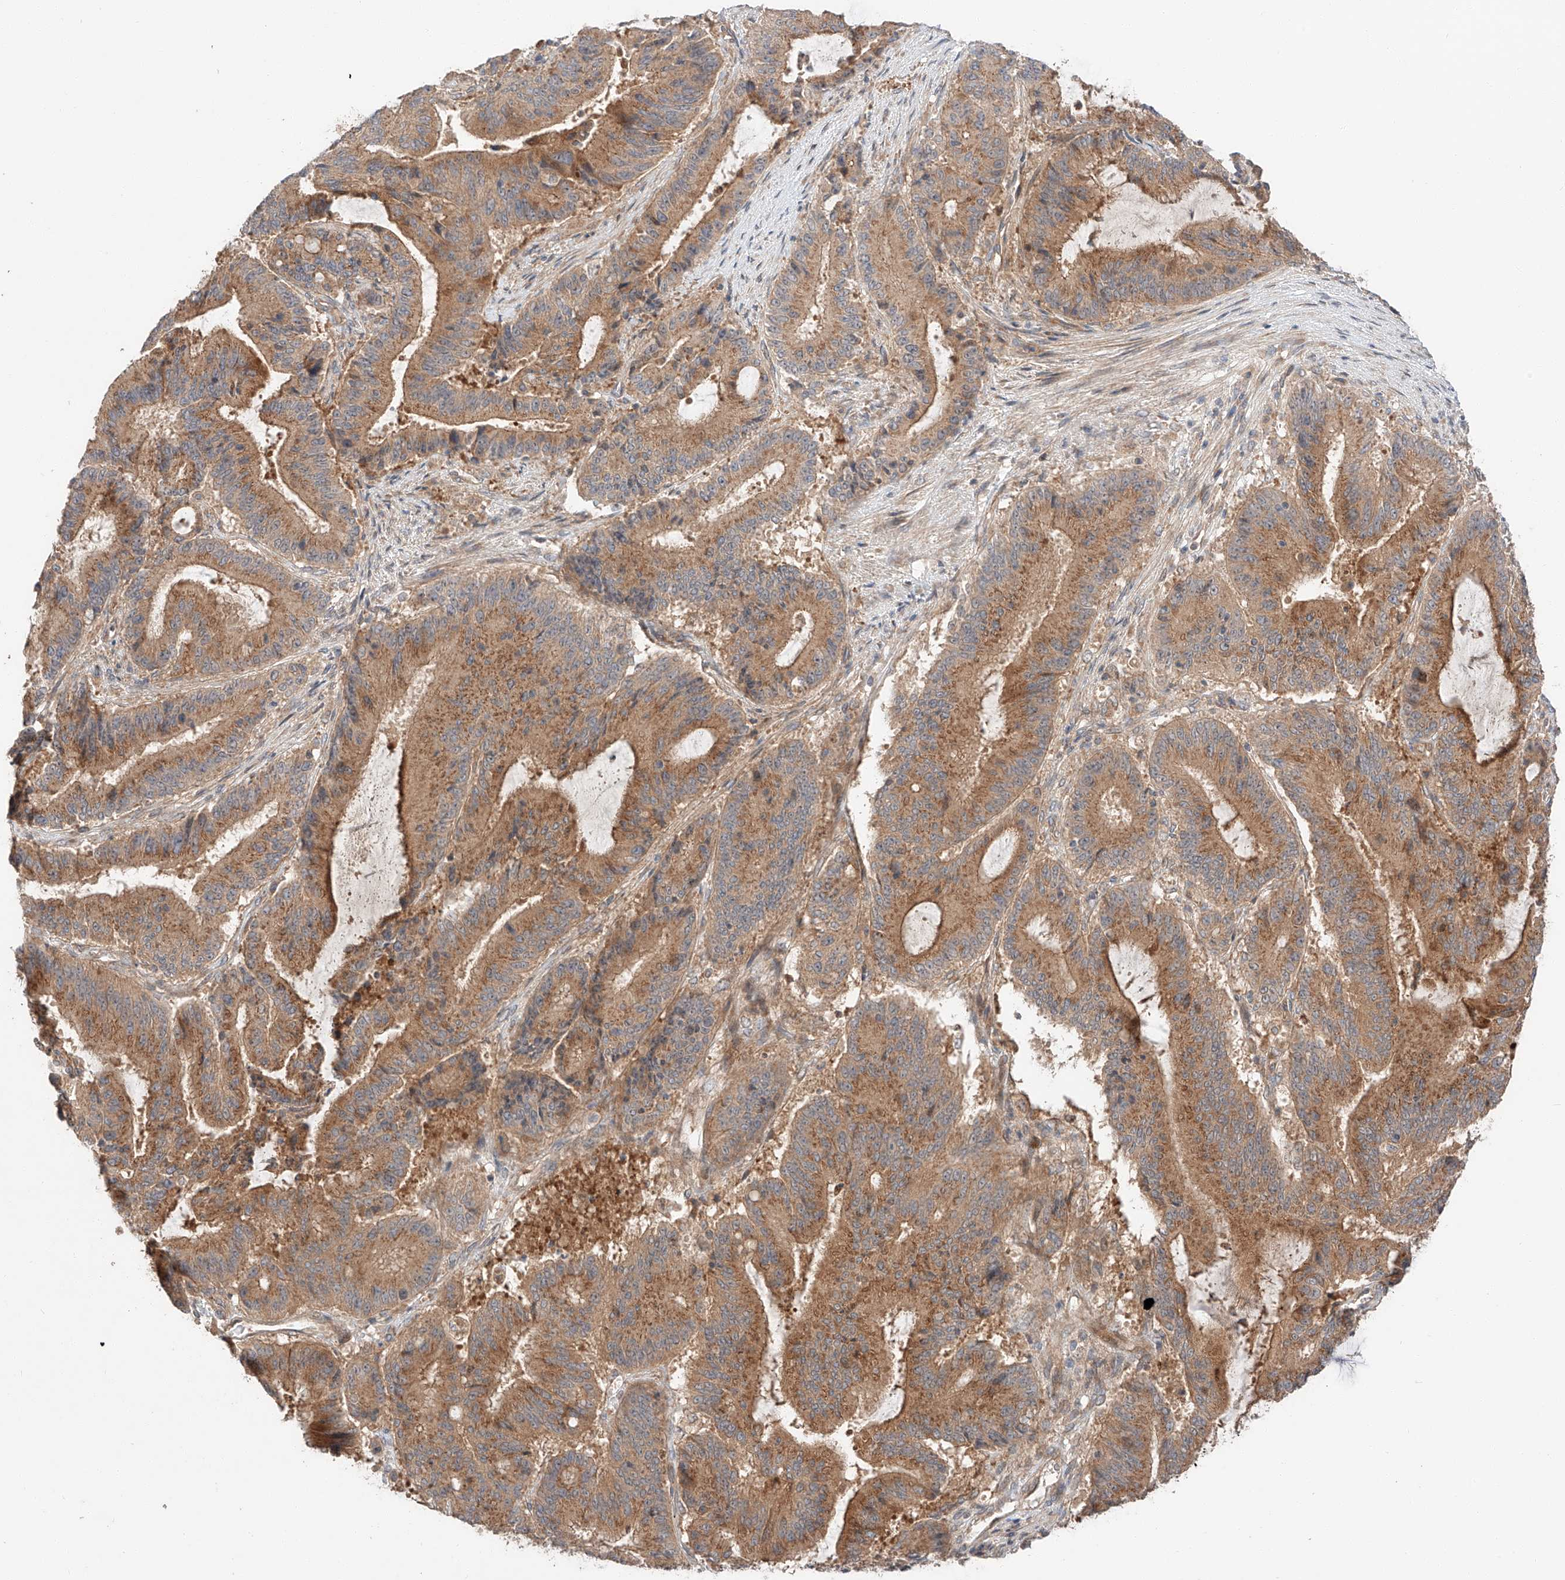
{"staining": {"intensity": "moderate", "quantity": ">75%", "location": "cytoplasmic/membranous"}, "tissue": "liver cancer", "cell_type": "Tumor cells", "image_type": "cancer", "snomed": [{"axis": "morphology", "description": "Normal tissue, NOS"}, {"axis": "morphology", "description": "Cholangiocarcinoma"}, {"axis": "topography", "description": "Liver"}, {"axis": "topography", "description": "Peripheral nerve tissue"}], "caption": "This is an image of immunohistochemistry (IHC) staining of liver cholangiocarcinoma, which shows moderate positivity in the cytoplasmic/membranous of tumor cells.", "gene": "XPNPEP1", "patient": {"sex": "female", "age": 73}}